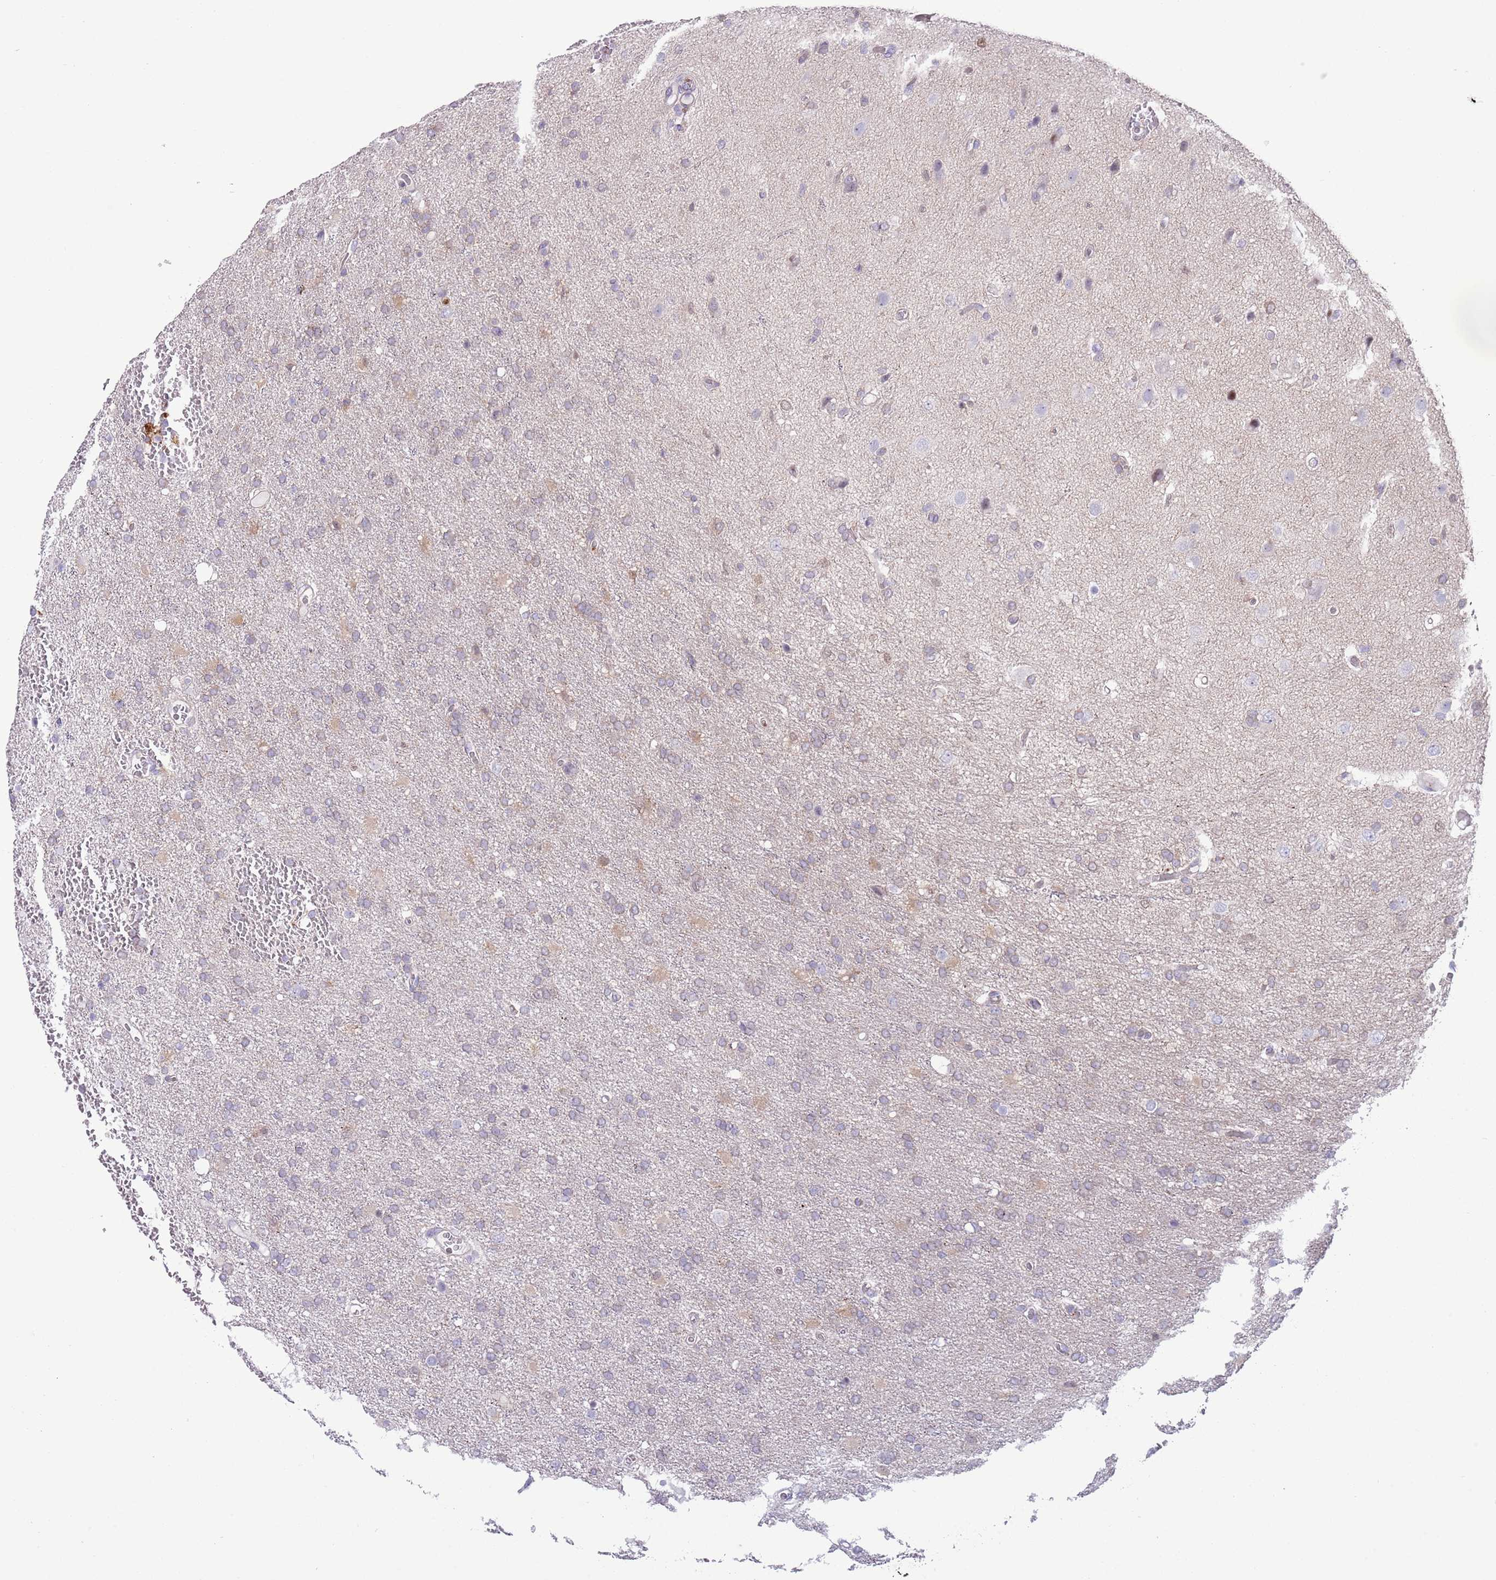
{"staining": {"intensity": "negative", "quantity": "none", "location": "none"}, "tissue": "glioma", "cell_type": "Tumor cells", "image_type": "cancer", "snomed": [{"axis": "morphology", "description": "Glioma, malignant, High grade"}, {"axis": "topography", "description": "Brain"}], "caption": "Immunohistochemistry histopathology image of neoplastic tissue: glioma stained with DAB exhibits no significant protein expression in tumor cells.", "gene": "ANO8", "patient": {"sex": "female", "age": 74}}